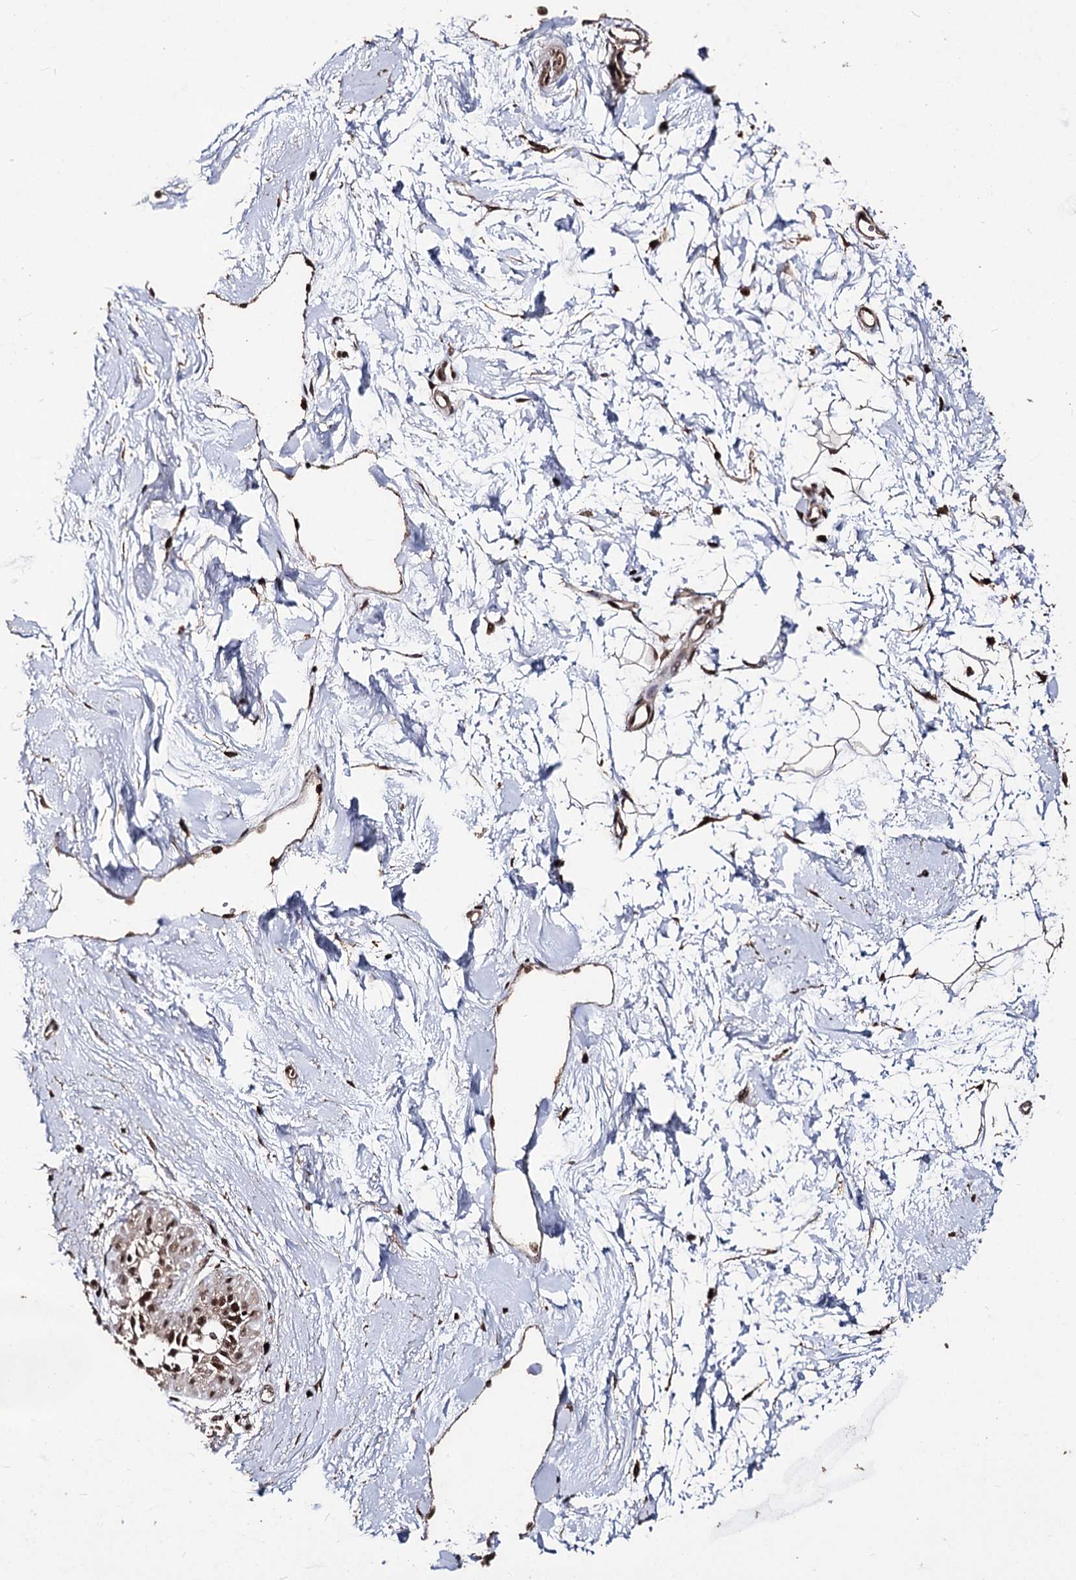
{"staining": {"intensity": "moderate", "quantity": ">75%", "location": "nuclear"}, "tissue": "breast", "cell_type": "Adipocytes", "image_type": "normal", "snomed": [{"axis": "morphology", "description": "Normal tissue, NOS"}, {"axis": "topography", "description": "Breast"}], "caption": "This is a photomicrograph of immunohistochemistry (IHC) staining of unremarkable breast, which shows moderate expression in the nuclear of adipocytes.", "gene": "U2SURP", "patient": {"sex": "female", "age": 45}}